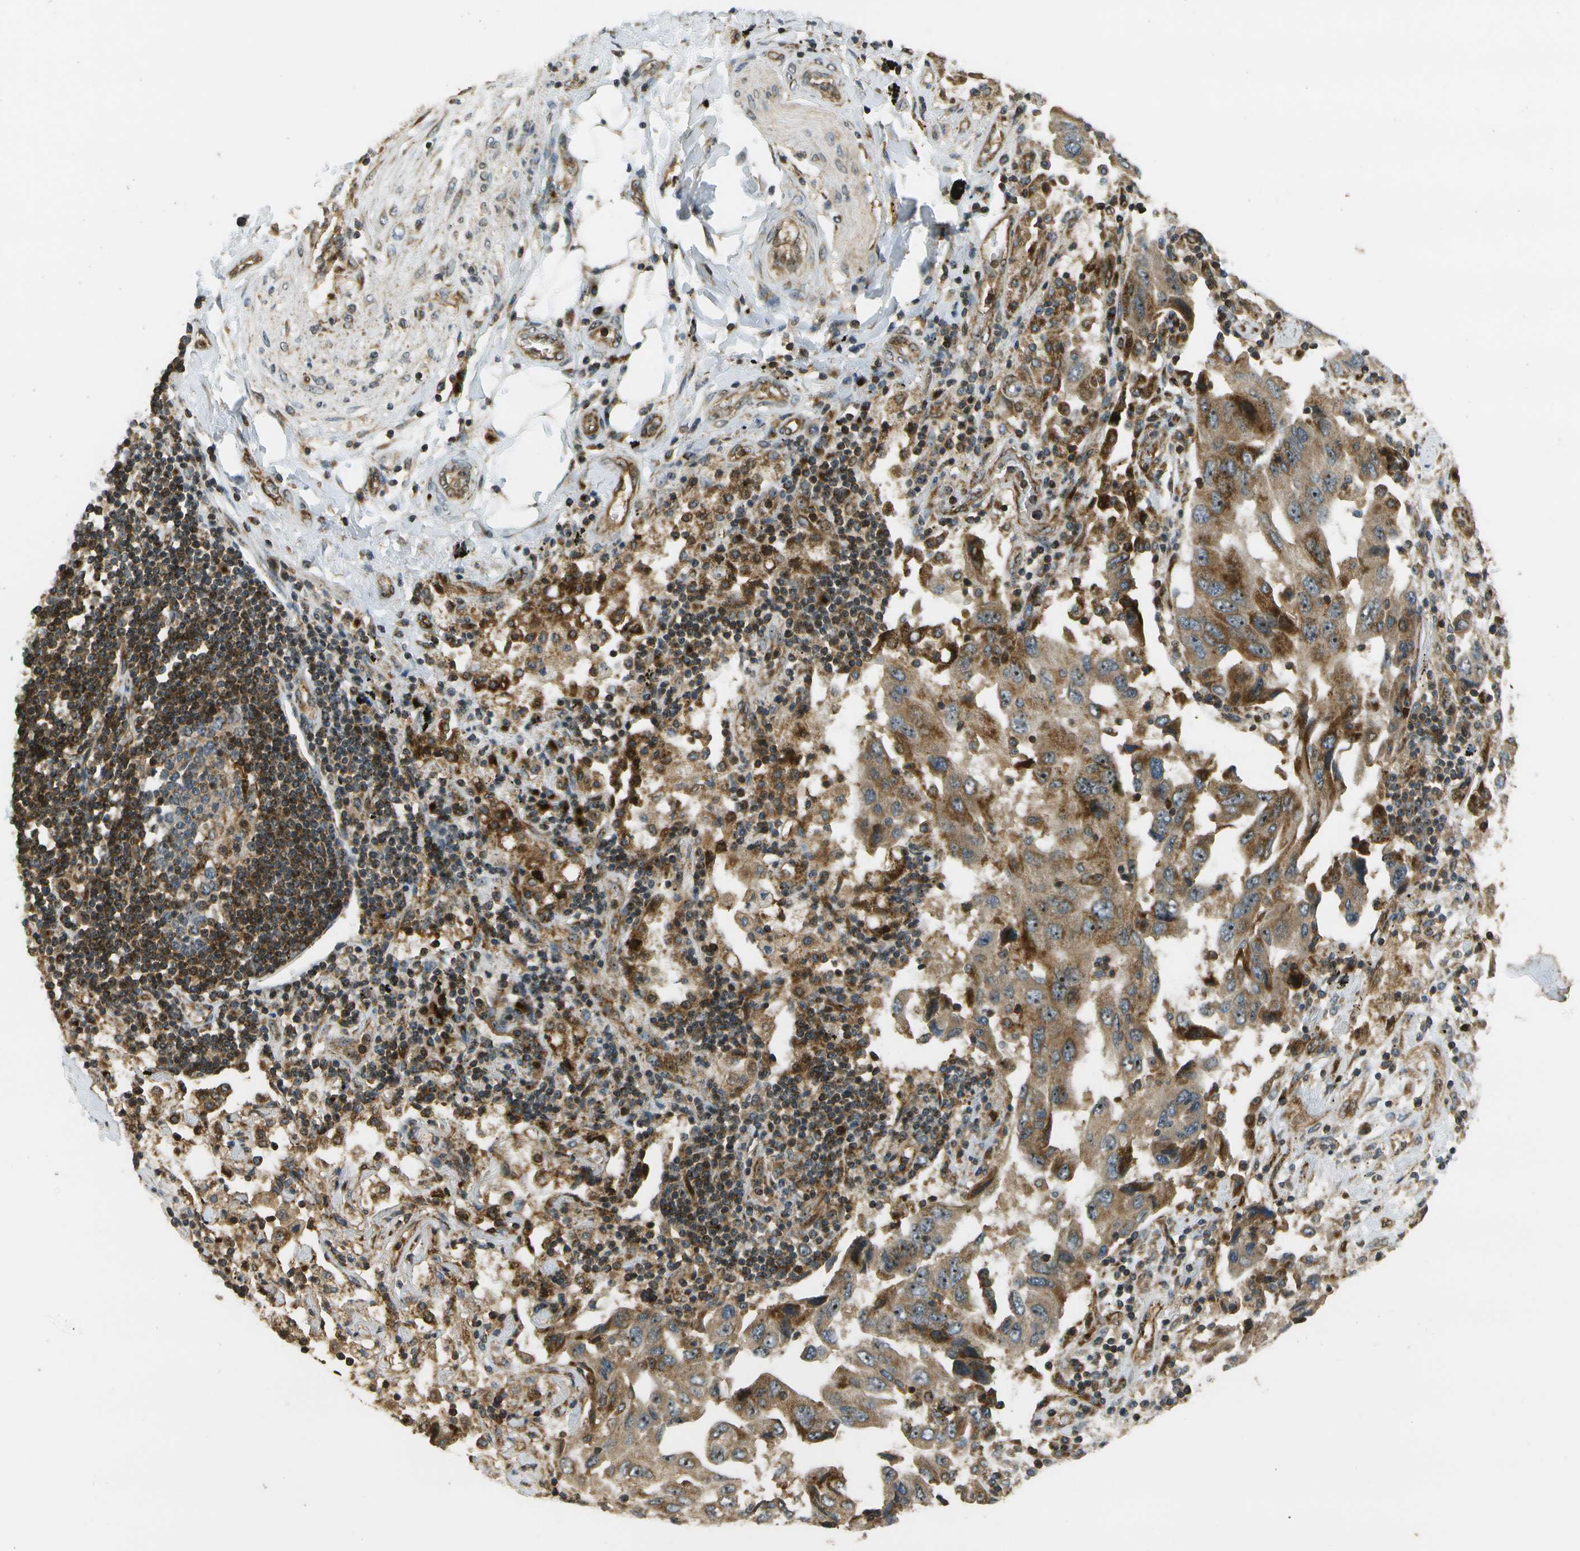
{"staining": {"intensity": "moderate", "quantity": ">75%", "location": "cytoplasmic/membranous,nuclear"}, "tissue": "lung cancer", "cell_type": "Tumor cells", "image_type": "cancer", "snomed": [{"axis": "morphology", "description": "Adenocarcinoma, NOS"}, {"axis": "topography", "description": "Lung"}], "caption": "The photomicrograph reveals immunohistochemical staining of lung adenocarcinoma. There is moderate cytoplasmic/membranous and nuclear expression is identified in about >75% of tumor cells. The protein of interest is shown in brown color, while the nuclei are stained blue.", "gene": "LRP12", "patient": {"sex": "female", "age": 65}}